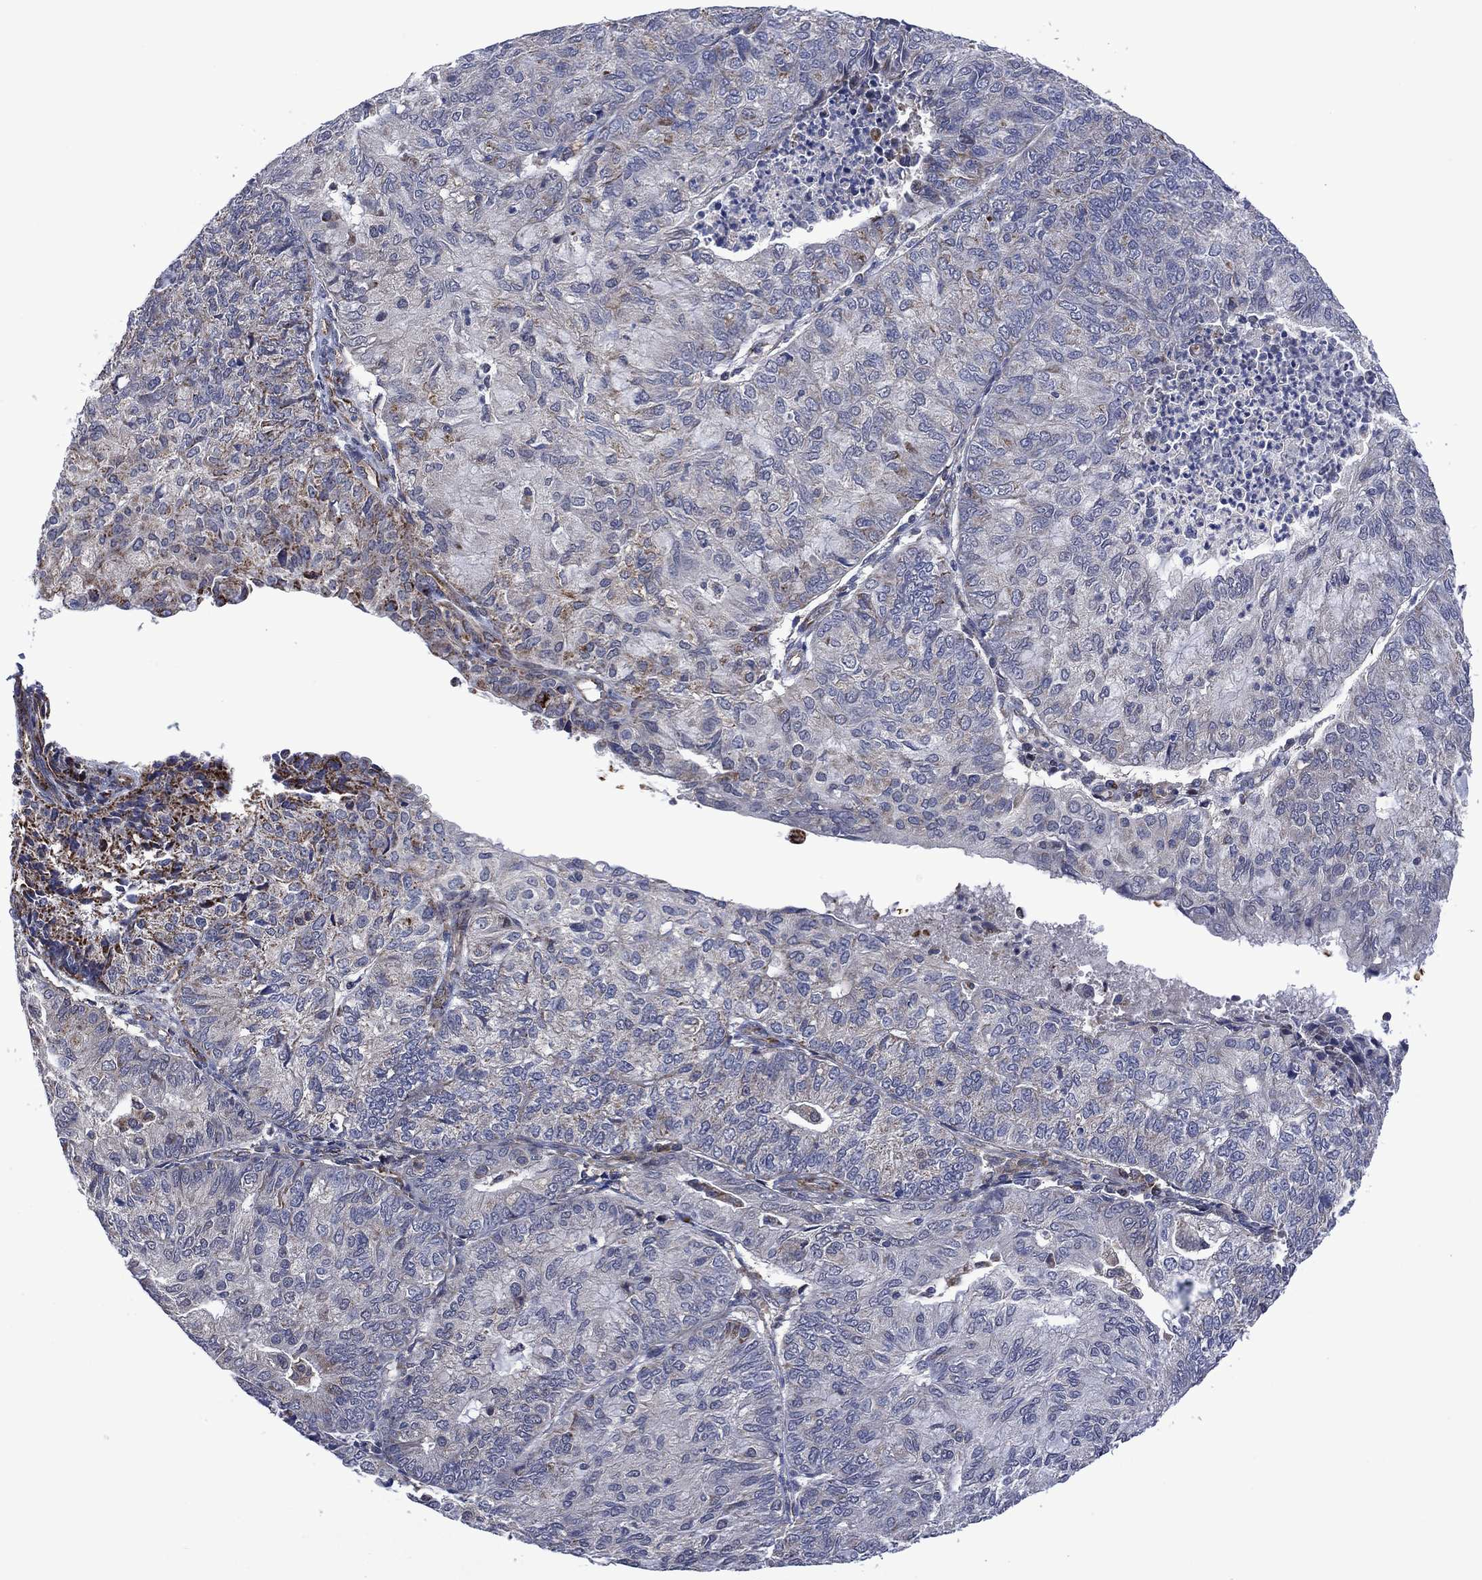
{"staining": {"intensity": "negative", "quantity": "none", "location": "none"}, "tissue": "endometrial cancer", "cell_type": "Tumor cells", "image_type": "cancer", "snomed": [{"axis": "morphology", "description": "Adenocarcinoma, NOS"}, {"axis": "topography", "description": "Endometrium"}], "caption": "Human adenocarcinoma (endometrial) stained for a protein using immunohistochemistry demonstrates no positivity in tumor cells.", "gene": "HTD2", "patient": {"sex": "female", "age": 82}}